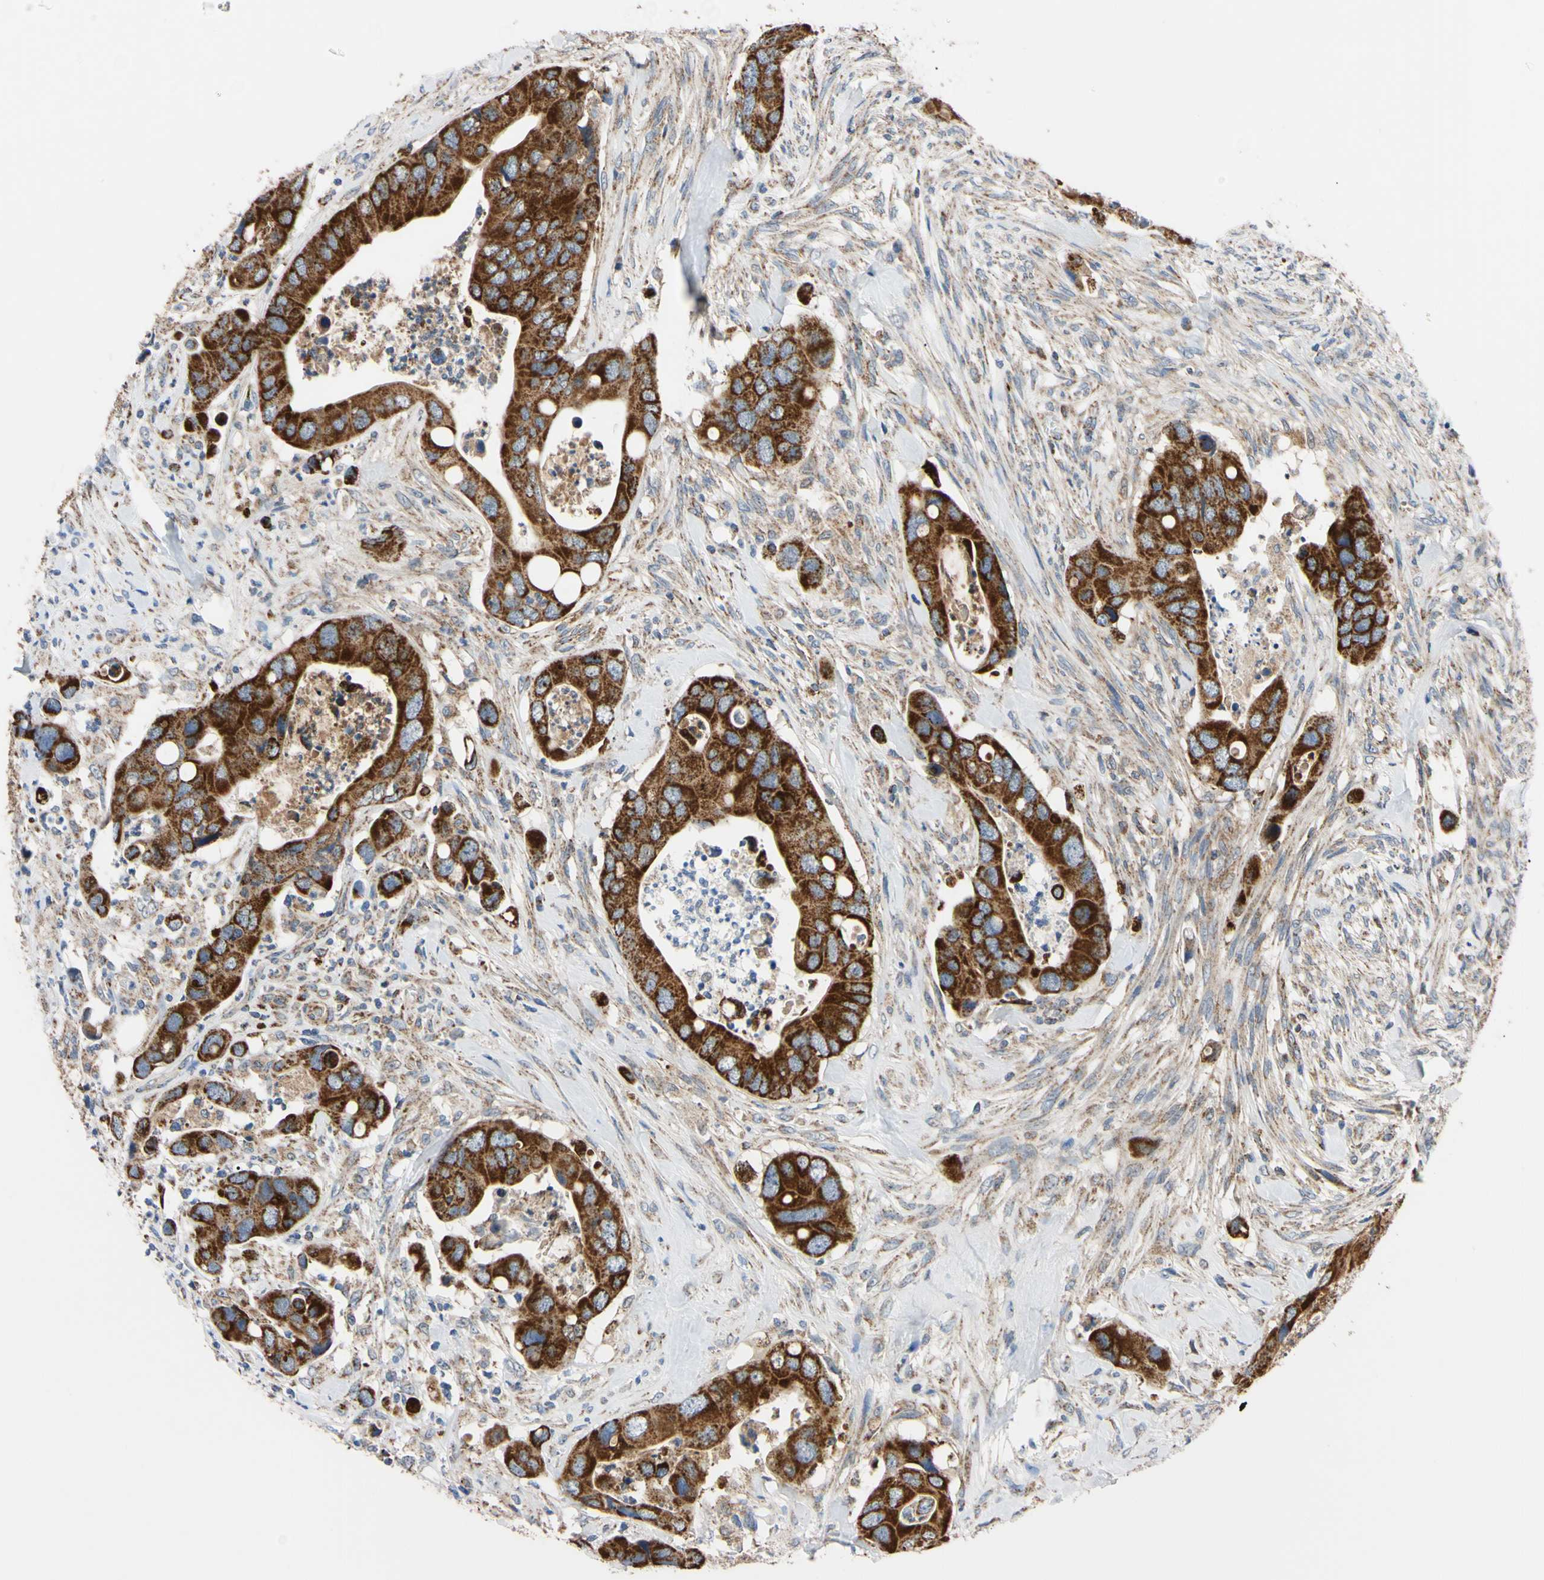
{"staining": {"intensity": "strong", "quantity": ">75%", "location": "cytoplasmic/membranous"}, "tissue": "colorectal cancer", "cell_type": "Tumor cells", "image_type": "cancer", "snomed": [{"axis": "morphology", "description": "Adenocarcinoma, NOS"}, {"axis": "topography", "description": "Rectum"}], "caption": "Immunohistochemical staining of colorectal cancer (adenocarcinoma) exhibits high levels of strong cytoplasmic/membranous staining in approximately >75% of tumor cells. The protein of interest is stained brown, and the nuclei are stained in blue (DAB (3,3'-diaminobenzidine) IHC with brightfield microscopy, high magnification).", "gene": "CLPP", "patient": {"sex": "female", "age": 57}}